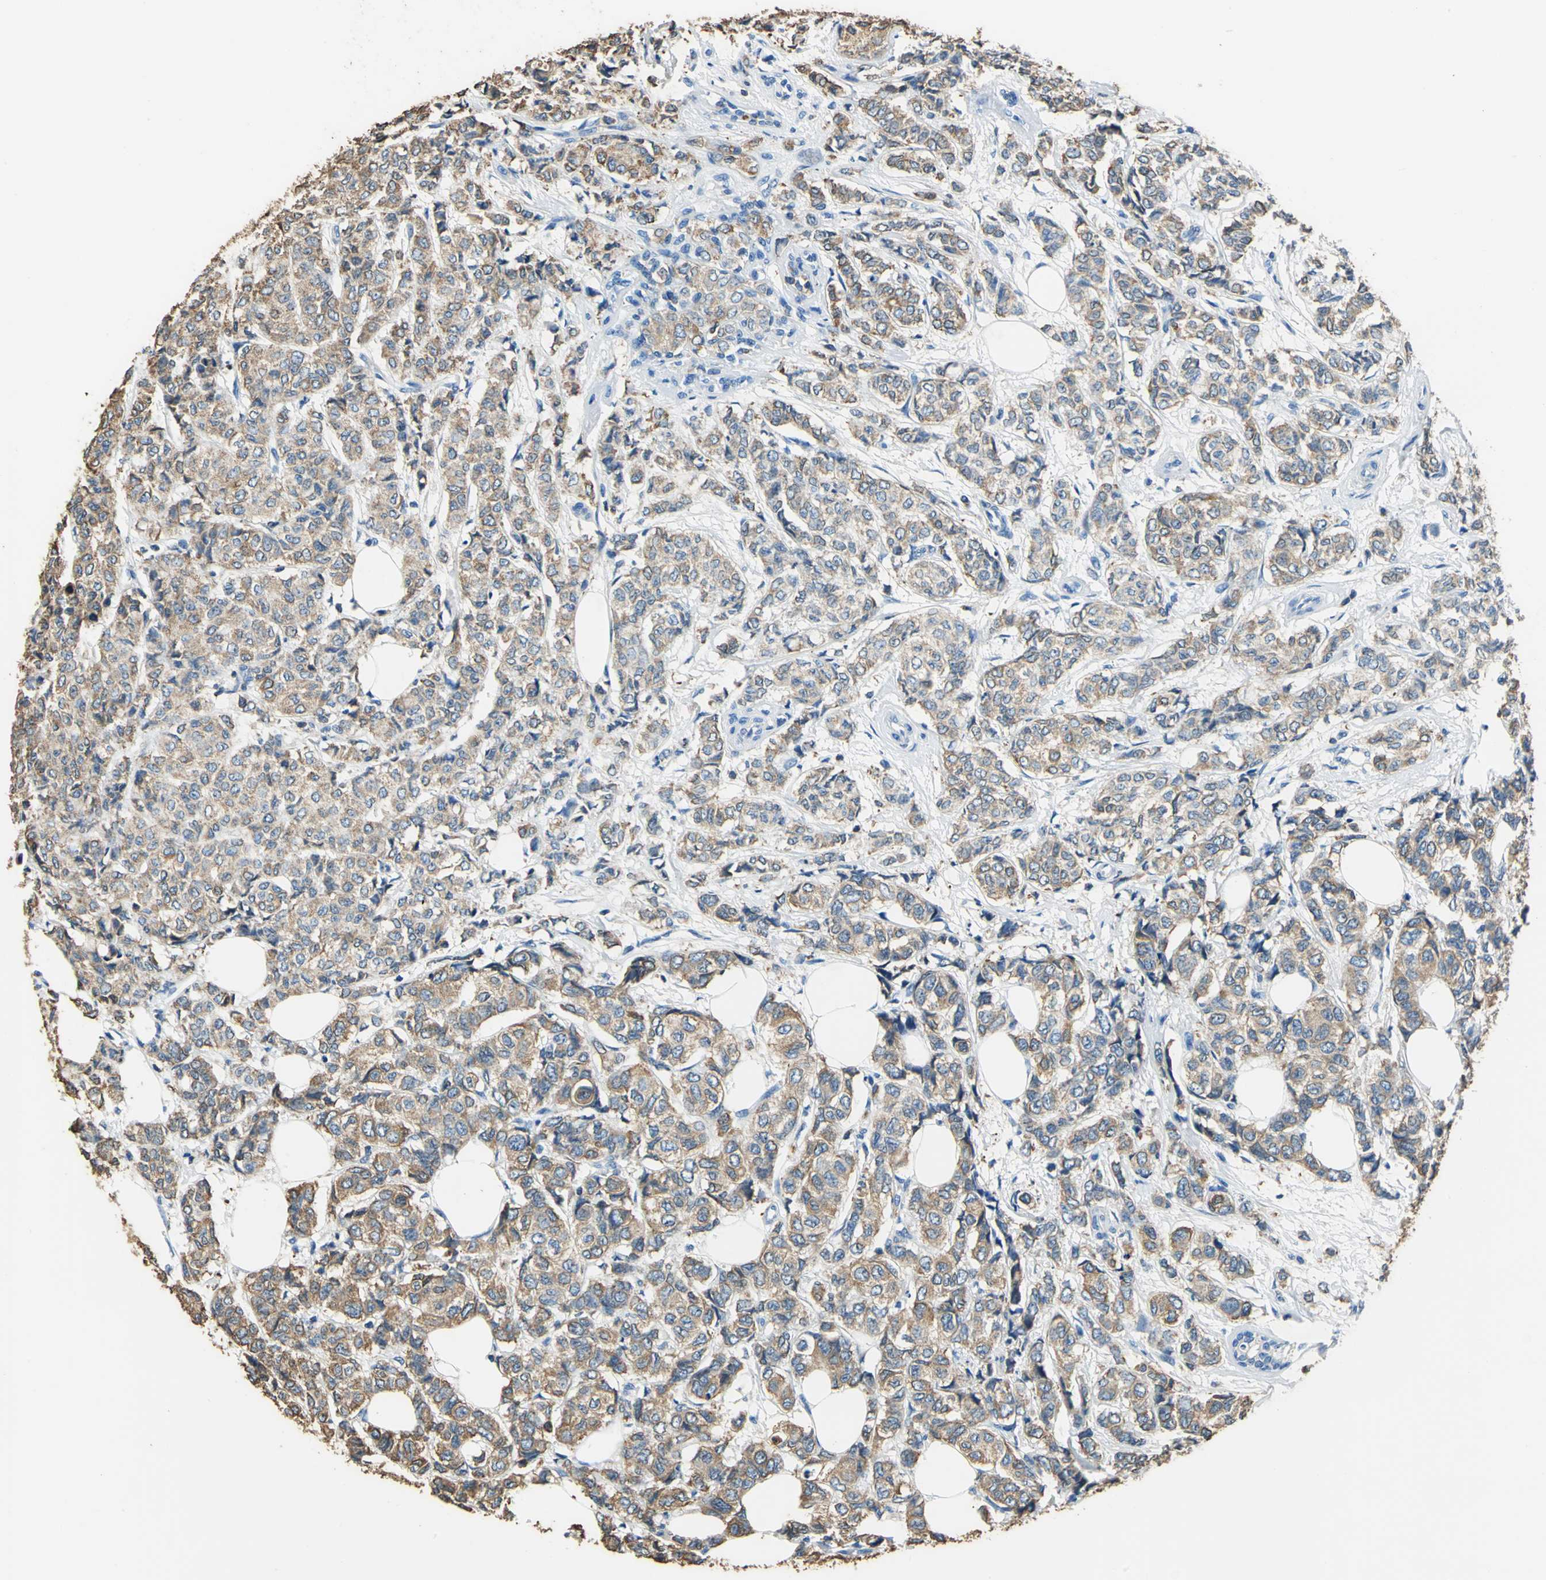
{"staining": {"intensity": "moderate", "quantity": ">75%", "location": "cytoplasmic/membranous"}, "tissue": "breast cancer", "cell_type": "Tumor cells", "image_type": "cancer", "snomed": [{"axis": "morphology", "description": "Lobular carcinoma"}, {"axis": "topography", "description": "Breast"}], "caption": "High-power microscopy captured an IHC image of lobular carcinoma (breast), revealing moderate cytoplasmic/membranous positivity in about >75% of tumor cells.", "gene": "SEPTIN6", "patient": {"sex": "female", "age": 60}}